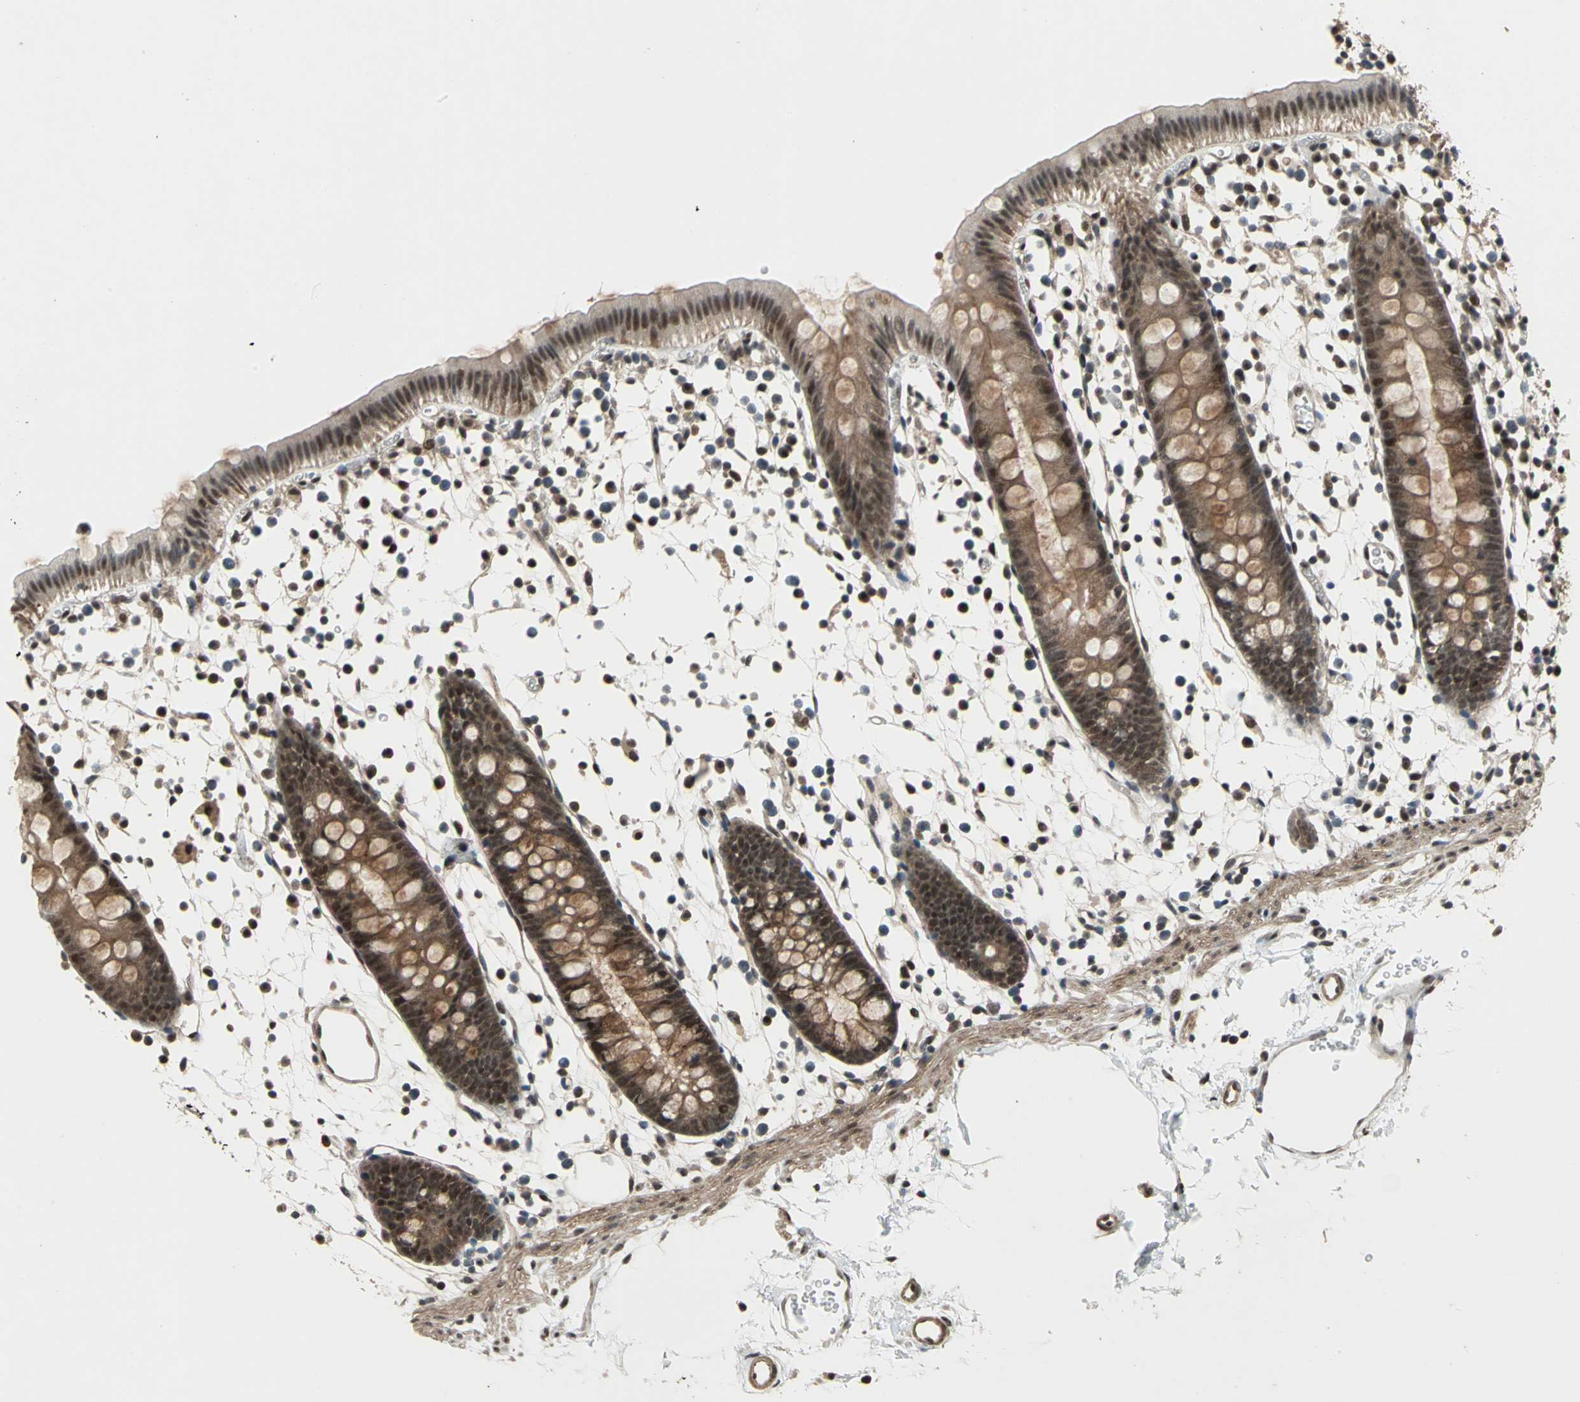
{"staining": {"intensity": "moderate", "quantity": ">75%", "location": "cytoplasmic/membranous,nuclear"}, "tissue": "colon", "cell_type": "Endothelial cells", "image_type": "normal", "snomed": [{"axis": "morphology", "description": "Normal tissue, NOS"}, {"axis": "topography", "description": "Colon"}], "caption": "Colon stained with DAB (3,3'-diaminobenzidine) immunohistochemistry exhibits medium levels of moderate cytoplasmic/membranous,nuclear positivity in approximately >75% of endothelial cells.", "gene": "COPS5", "patient": {"sex": "male", "age": 14}}